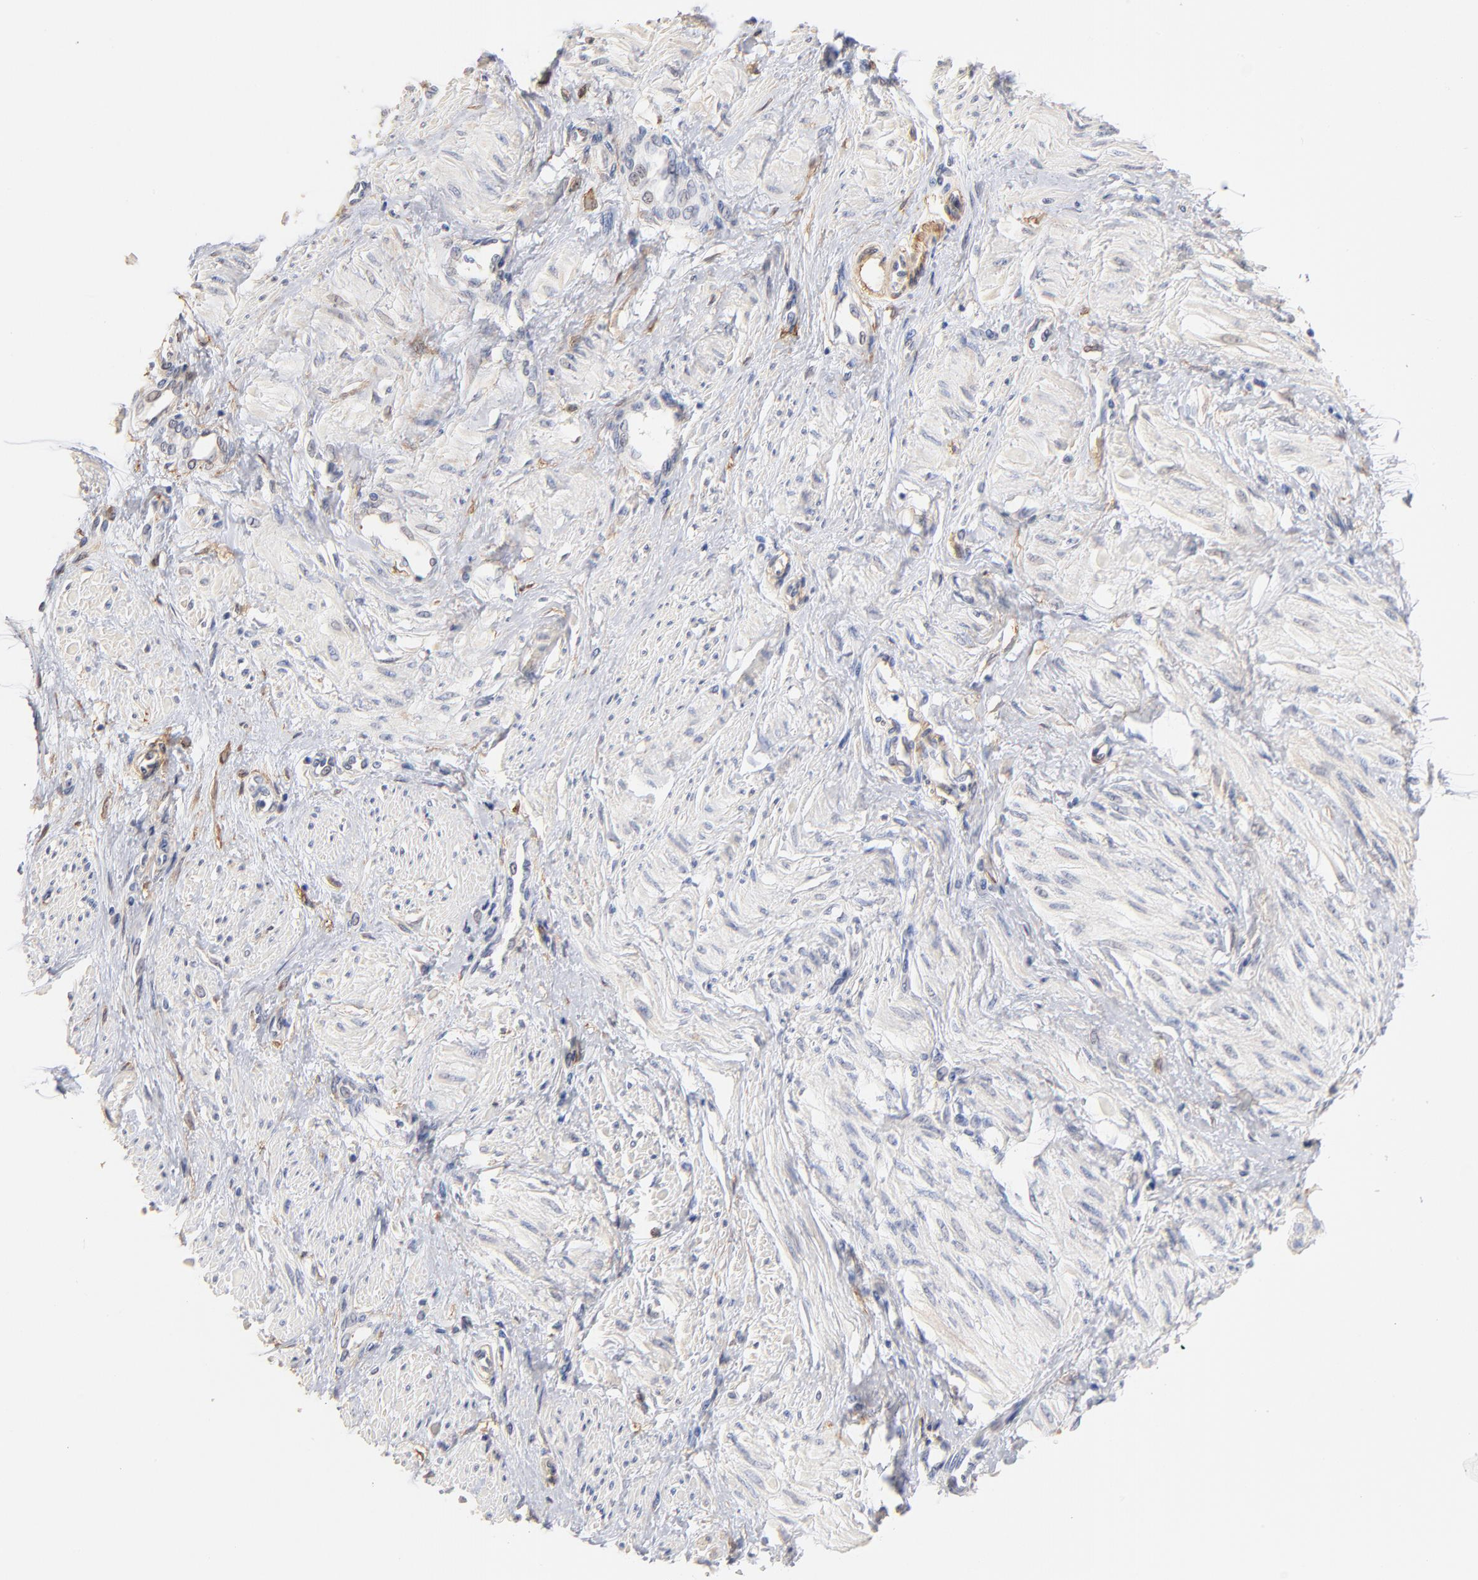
{"staining": {"intensity": "negative", "quantity": "none", "location": "none"}, "tissue": "smooth muscle", "cell_type": "Smooth muscle cells", "image_type": "normal", "snomed": [{"axis": "morphology", "description": "Normal tissue, NOS"}, {"axis": "topography", "description": "Smooth muscle"}, {"axis": "topography", "description": "Uterus"}], "caption": "DAB immunohistochemical staining of unremarkable smooth muscle reveals no significant staining in smooth muscle cells. (Brightfield microscopy of DAB (3,3'-diaminobenzidine) immunohistochemistry (IHC) at high magnification).", "gene": "ITGA8", "patient": {"sex": "female", "age": 39}}